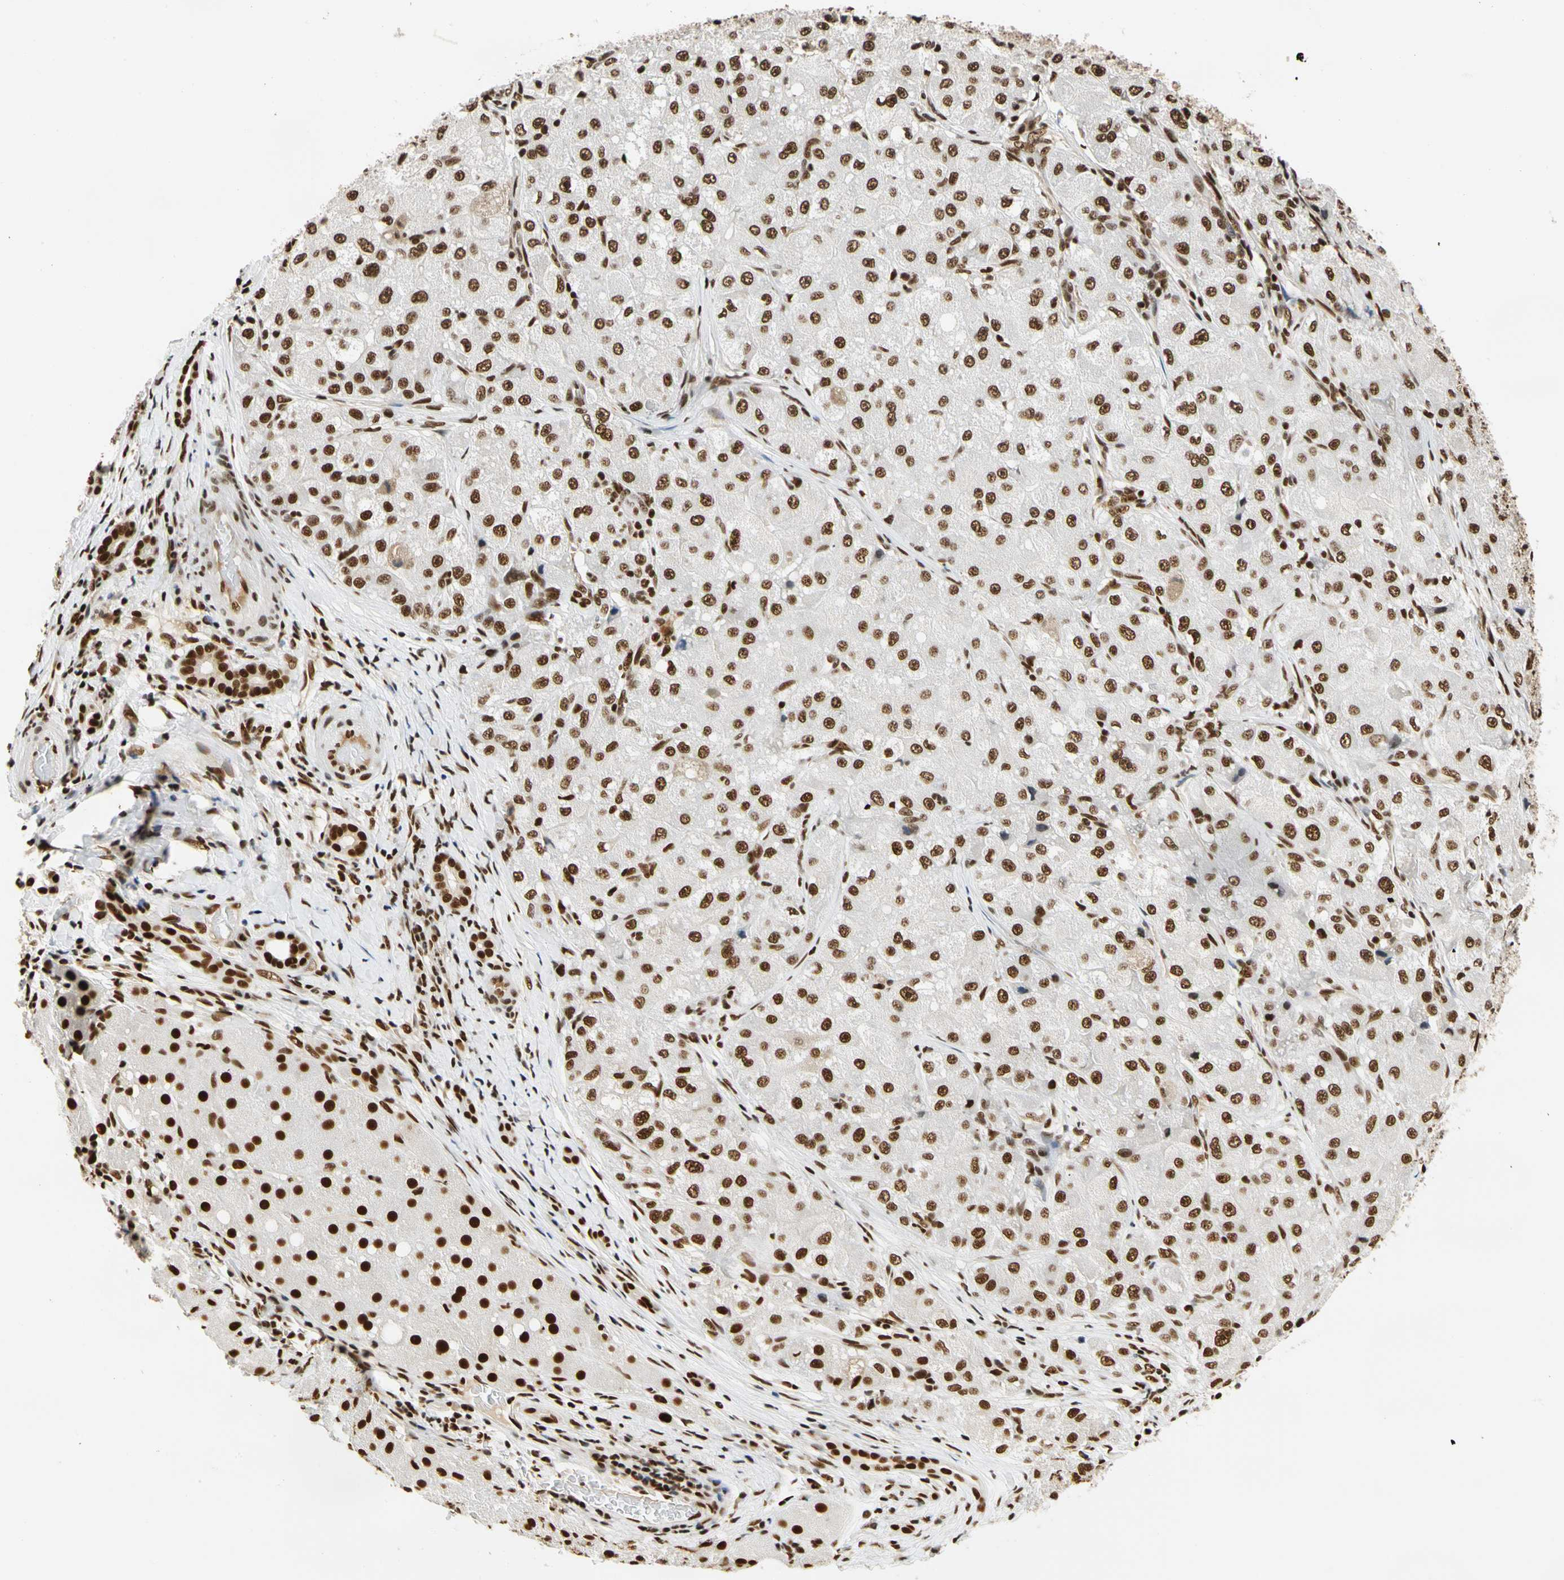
{"staining": {"intensity": "strong", "quantity": ">75%", "location": "nuclear"}, "tissue": "liver cancer", "cell_type": "Tumor cells", "image_type": "cancer", "snomed": [{"axis": "morphology", "description": "Carcinoma, Hepatocellular, NOS"}, {"axis": "topography", "description": "Liver"}], "caption": "Immunohistochemistry histopathology image of hepatocellular carcinoma (liver) stained for a protein (brown), which exhibits high levels of strong nuclear staining in about >75% of tumor cells.", "gene": "CDK12", "patient": {"sex": "male", "age": 80}}